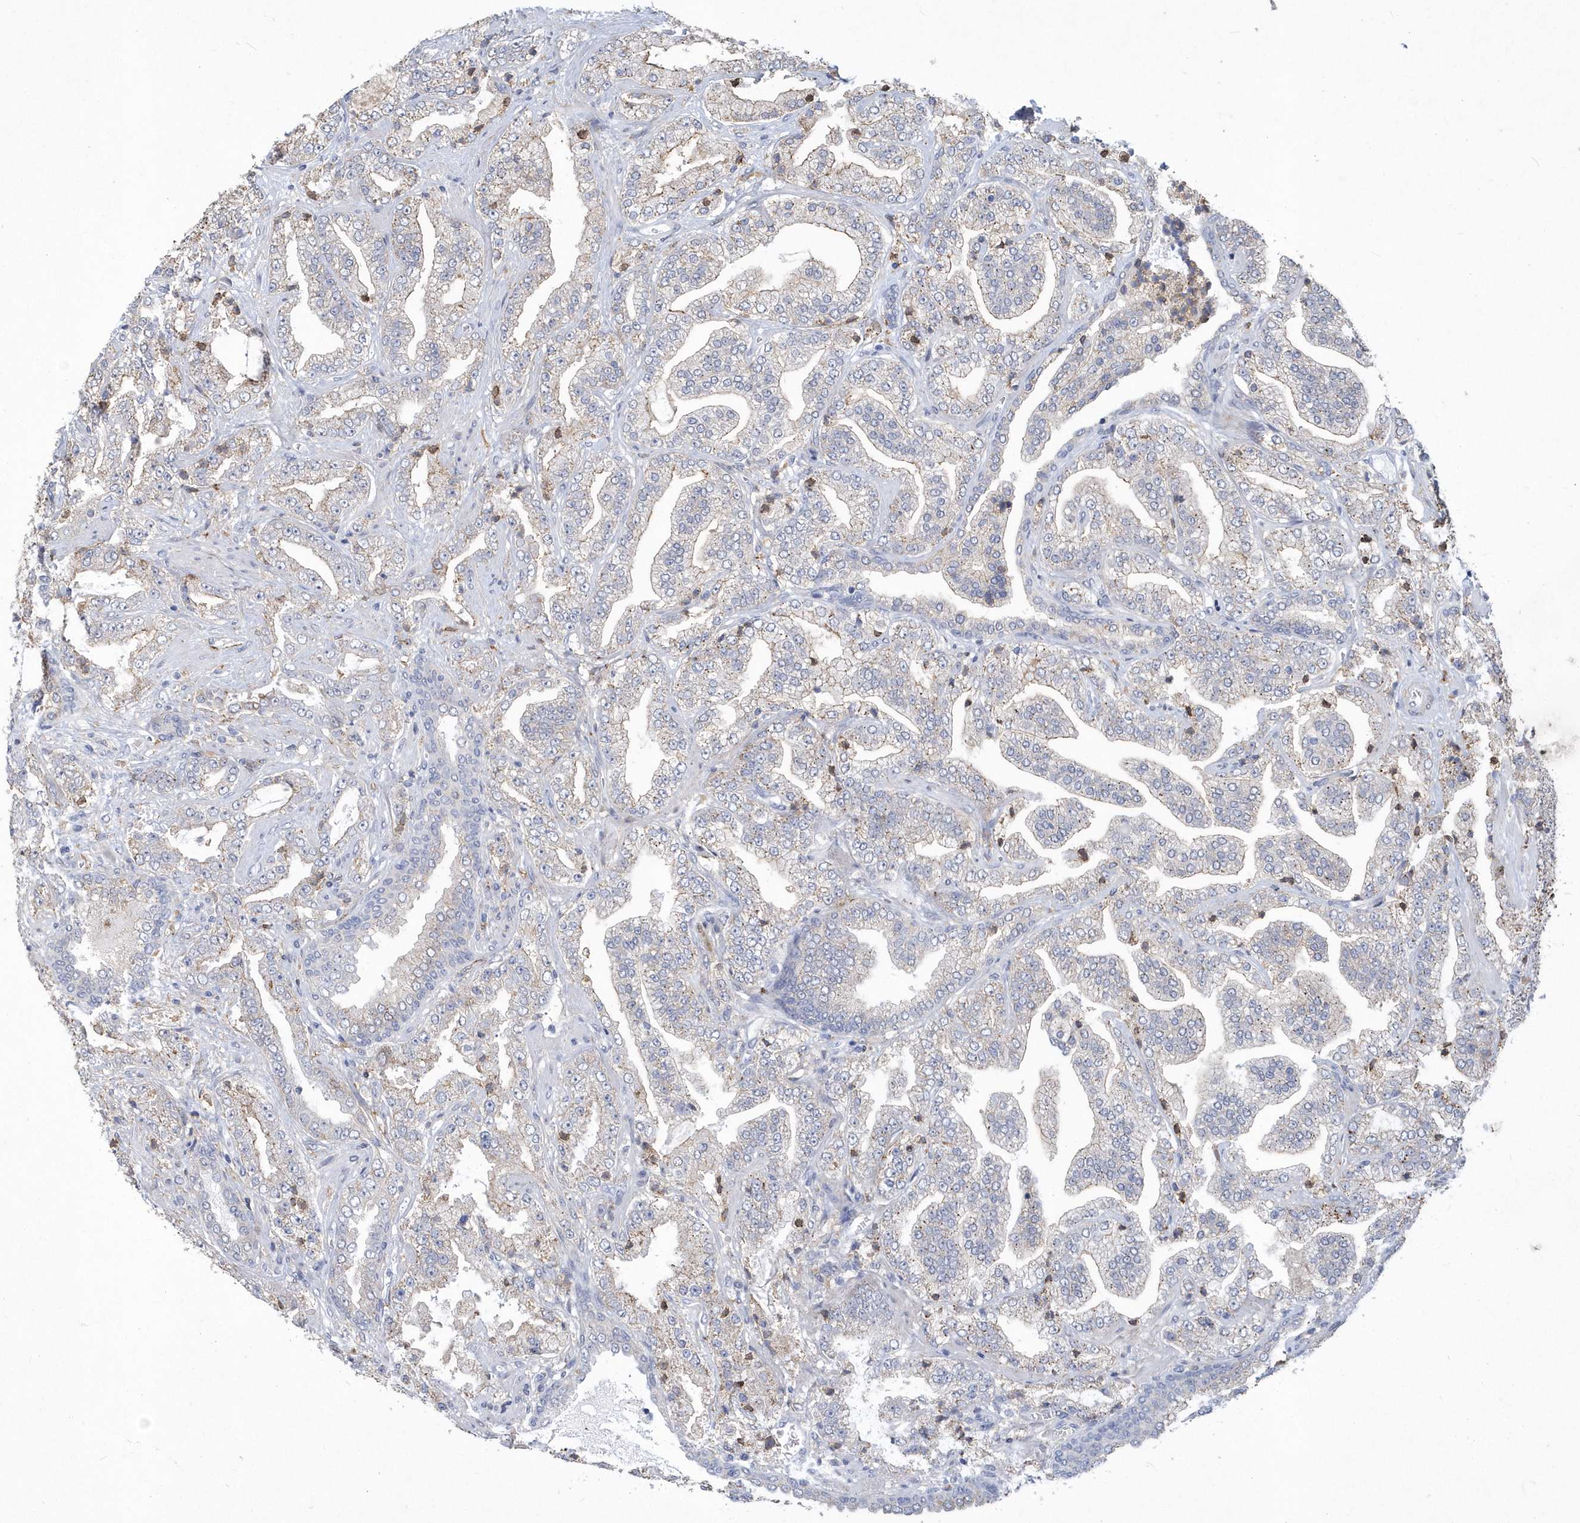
{"staining": {"intensity": "weak", "quantity": "25%-75%", "location": "cytoplasmic/membranous"}, "tissue": "prostate cancer", "cell_type": "Tumor cells", "image_type": "cancer", "snomed": [{"axis": "morphology", "description": "Adenocarcinoma, High grade"}, {"axis": "topography", "description": "Prostate"}], "caption": "Tumor cells demonstrate weak cytoplasmic/membranous staining in approximately 25%-75% of cells in high-grade adenocarcinoma (prostate).", "gene": "TSPEAR", "patient": {"sex": "male", "age": 64}}